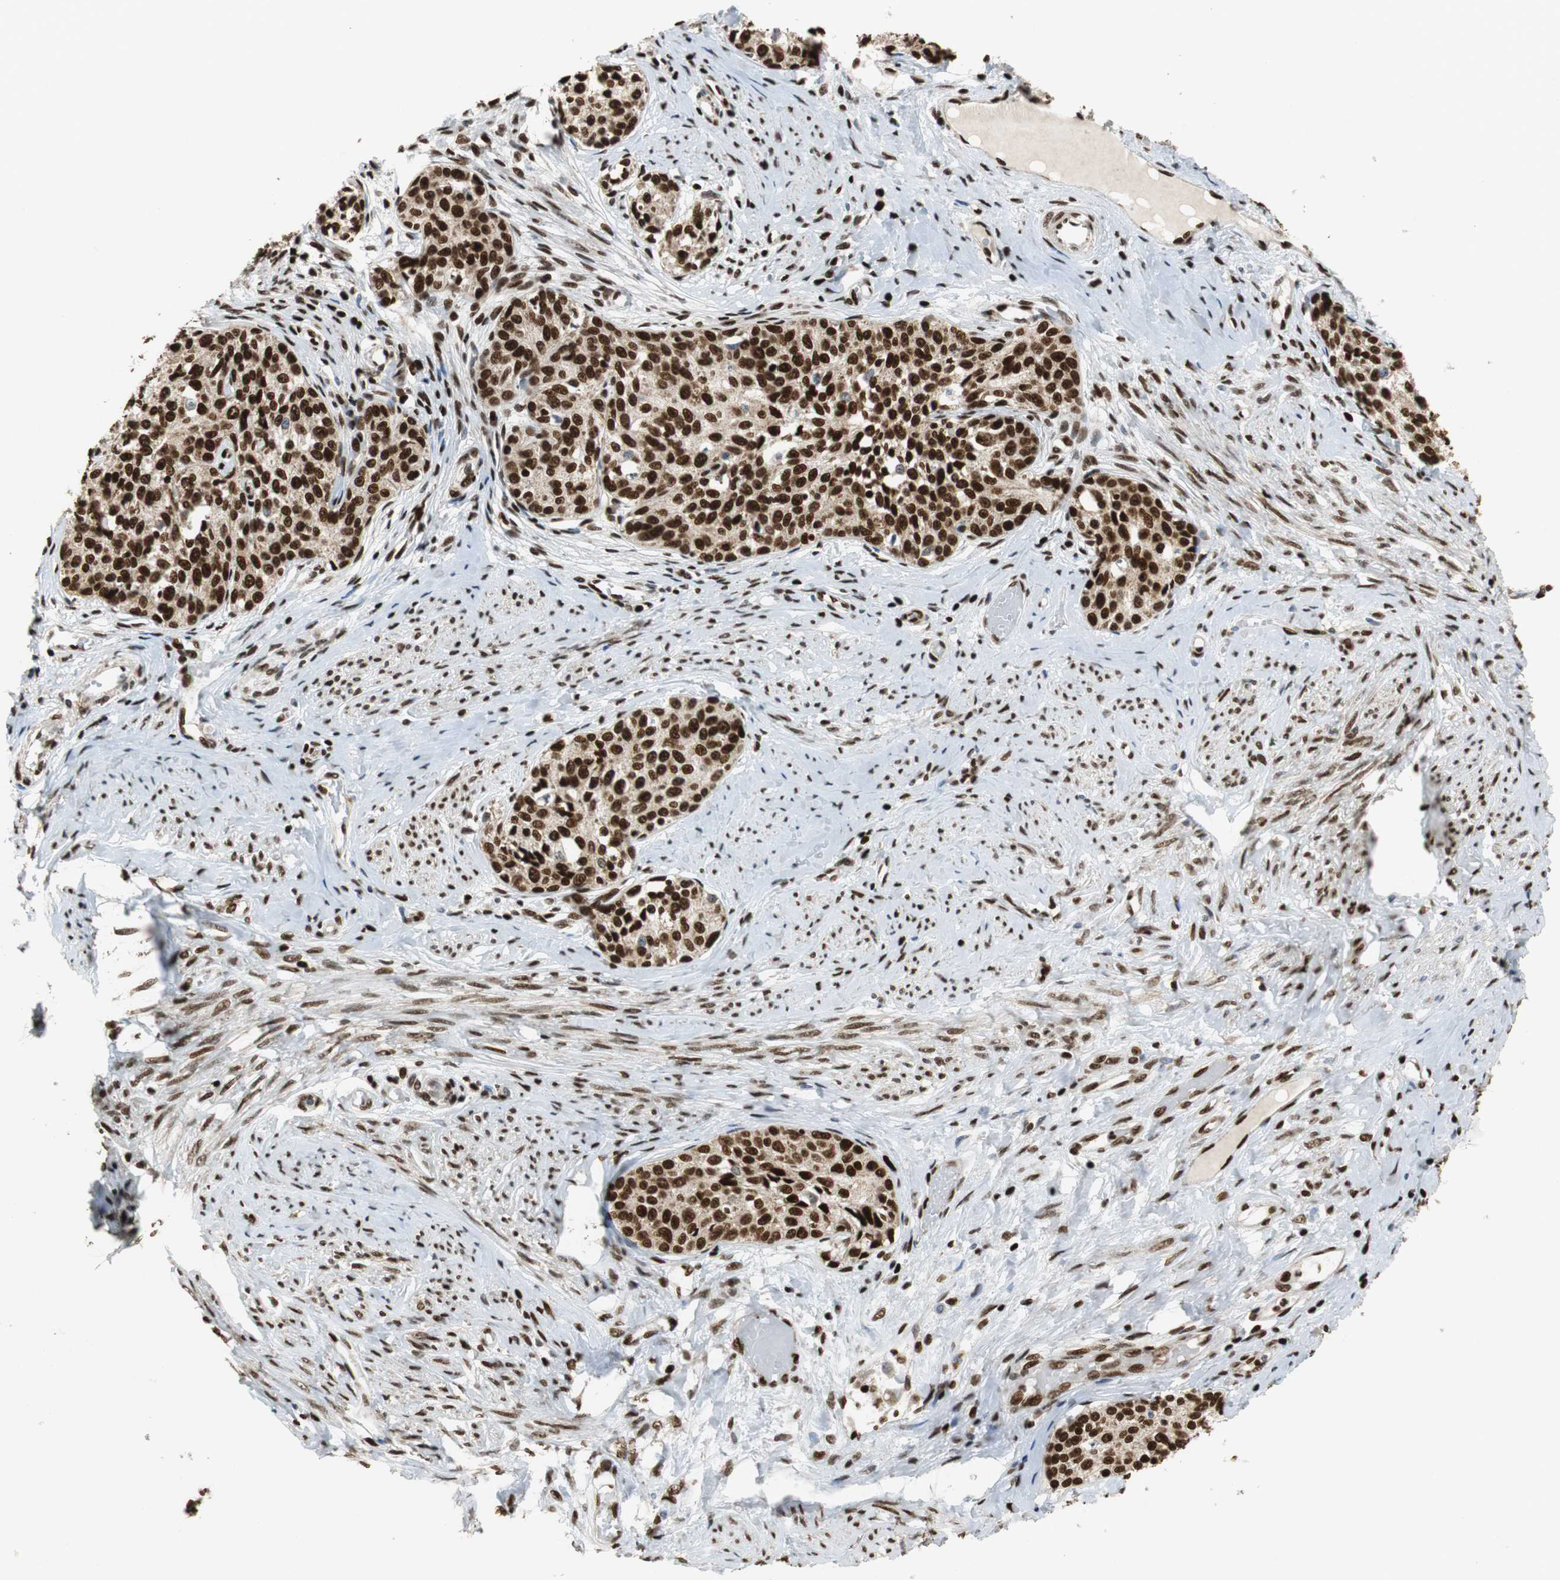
{"staining": {"intensity": "strong", "quantity": ">75%", "location": "nuclear"}, "tissue": "cervical cancer", "cell_type": "Tumor cells", "image_type": "cancer", "snomed": [{"axis": "morphology", "description": "Squamous cell carcinoma, NOS"}, {"axis": "morphology", "description": "Adenocarcinoma, NOS"}, {"axis": "topography", "description": "Cervix"}], "caption": "Strong nuclear positivity is identified in approximately >75% of tumor cells in cervical cancer (squamous cell carcinoma). (Brightfield microscopy of DAB IHC at high magnification).", "gene": "HDAC1", "patient": {"sex": "female", "age": 52}}